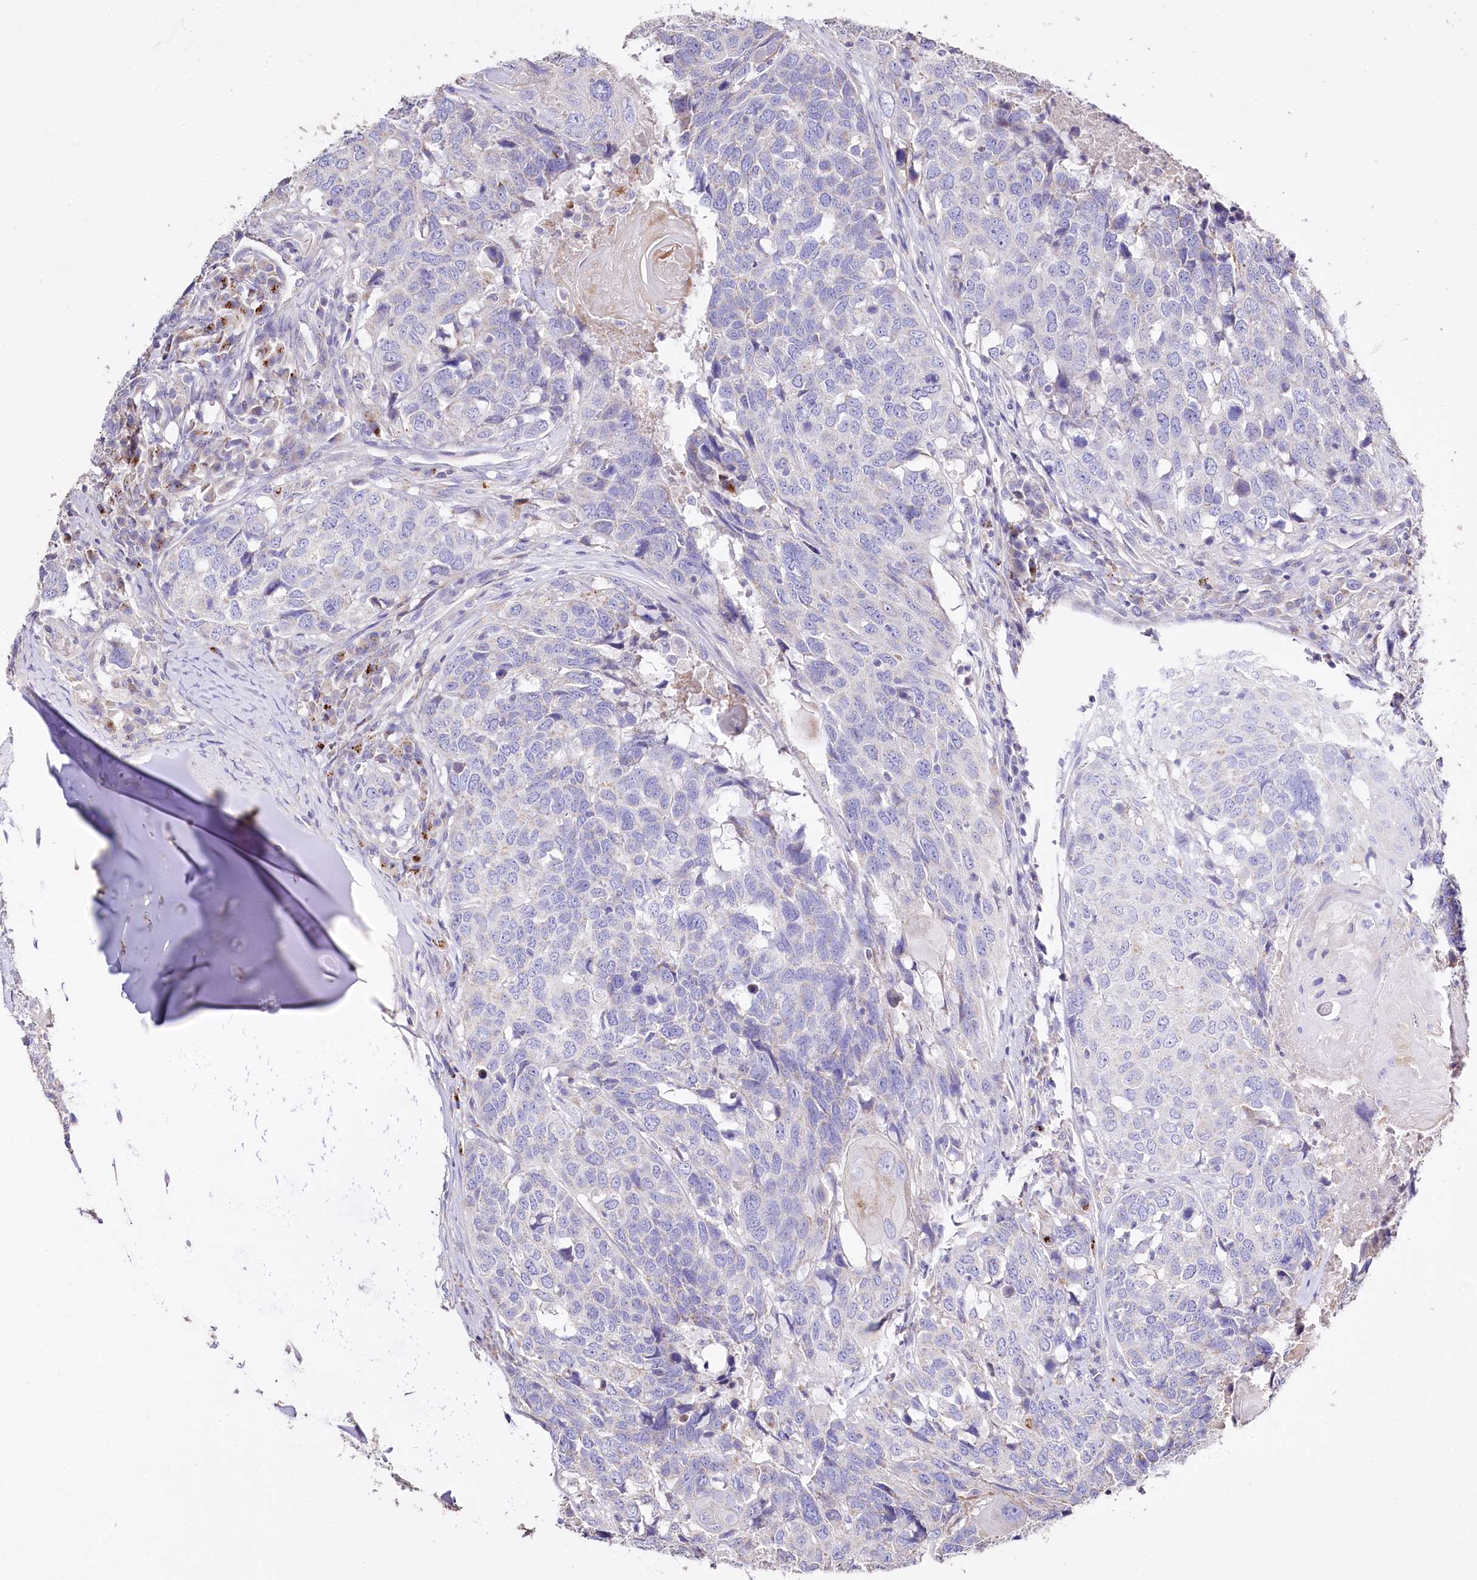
{"staining": {"intensity": "negative", "quantity": "none", "location": "none"}, "tissue": "head and neck cancer", "cell_type": "Tumor cells", "image_type": "cancer", "snomed": [{"axis": "morphology", "description": "Squamous cell carcinoma, NOS"}, {"axis": "topography", "description": "Head-Neck"}], "caption": "The image shows no significant positivity in tumor cells of head and neck cancer.", "gene": "PTER", "patient": {"sex": "male", "age": 66}}